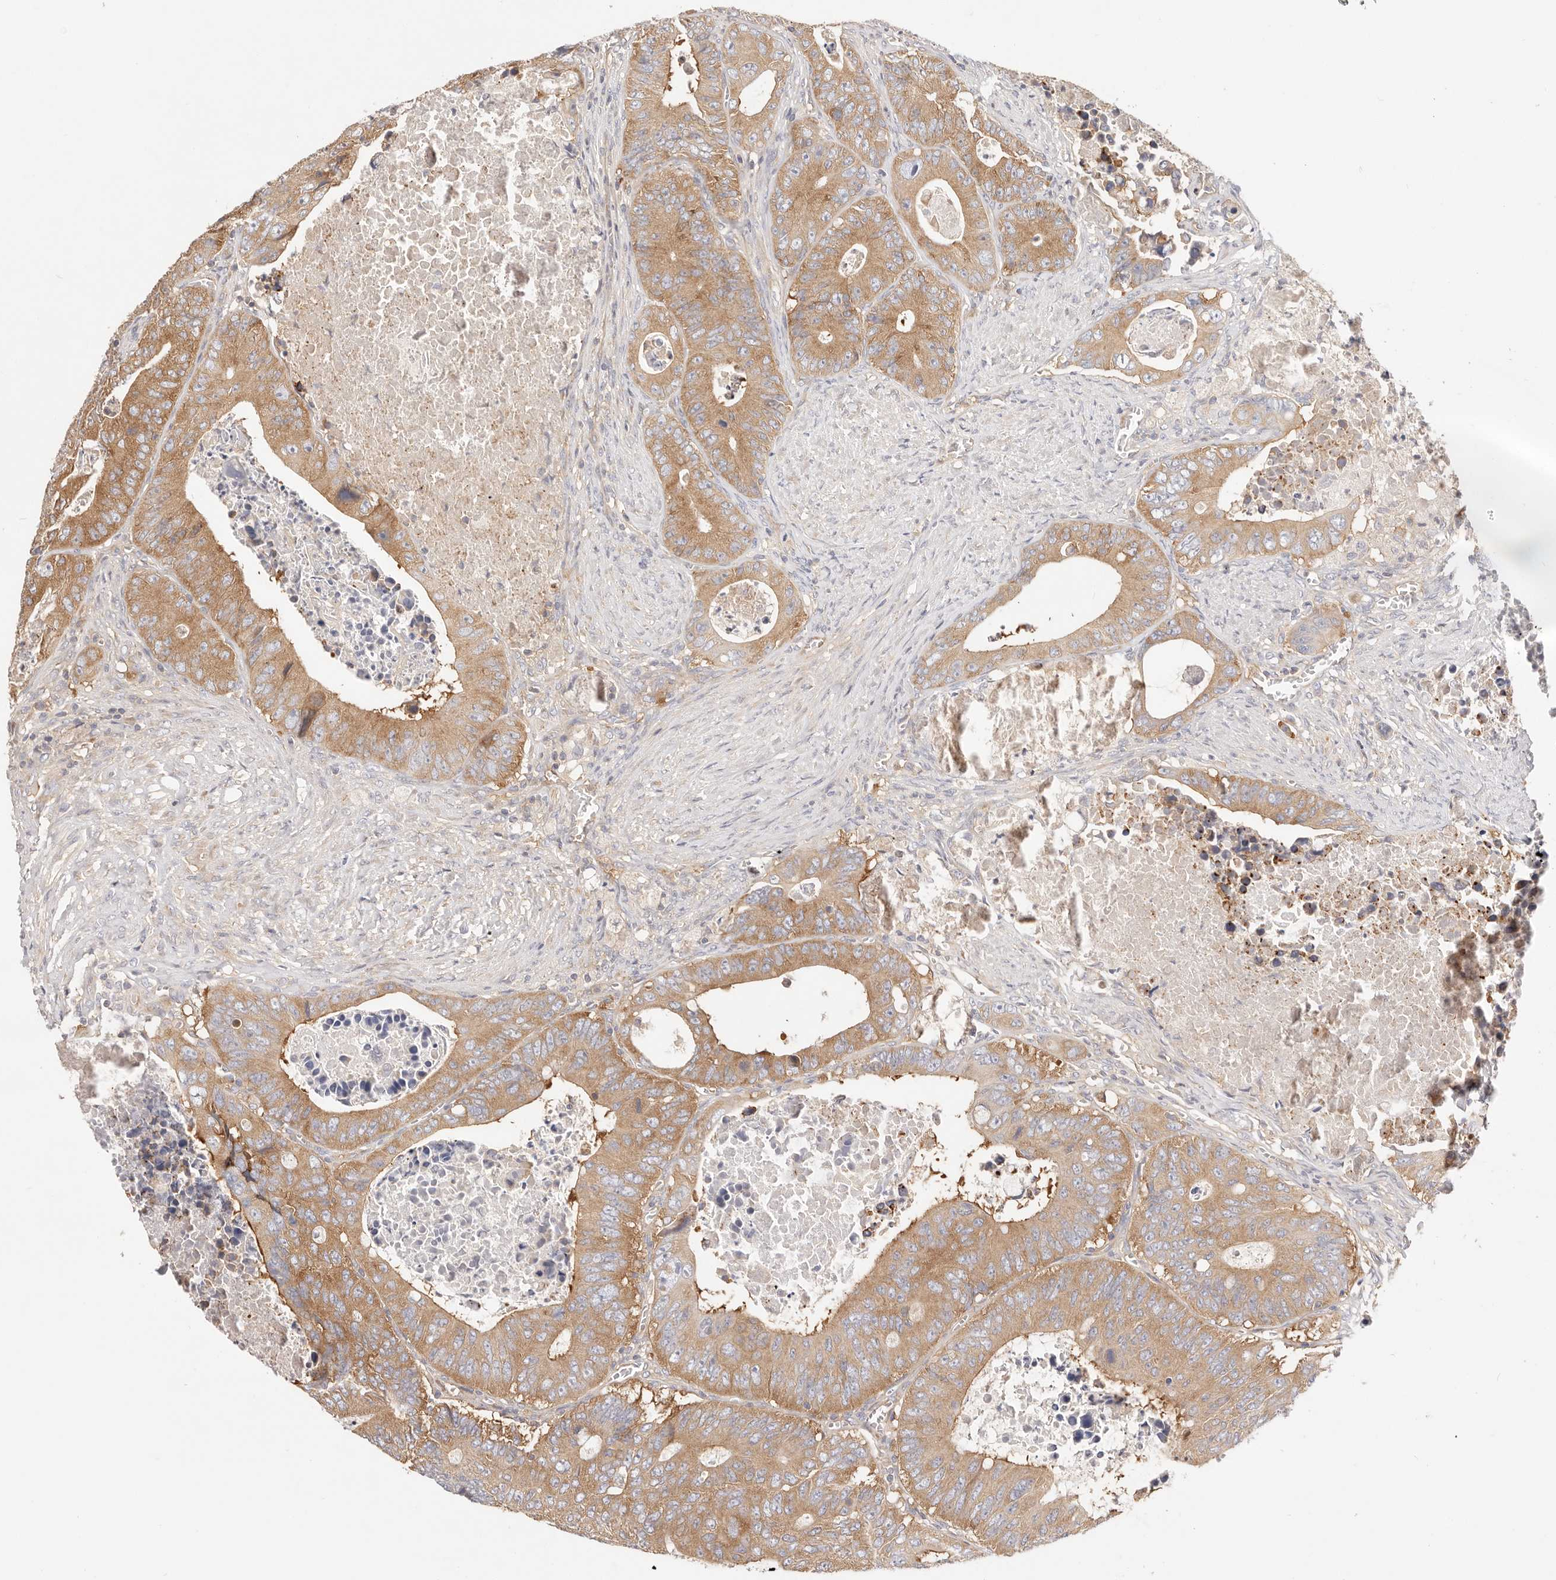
{"staining": {"intensity": "moderate", "quantity": ">75%", "location": "cytoplasmic/membranous"}, "tissue": "colorectal cancer", "cell_type": "Tumor cells", "image_type": "cancer", "snomed": [{"axis": "morphology", "description": "Adenocarcinoma, NOS"}, {"axis": "topography", "description": "Colon"}], "caption": "High-magnification brightfield microscopy of colorectal adenocarcinoma stained with DAB (brown) and counterstained with hematoxylin (blue). tumor cells exhibit moderate cytoplasmic/membranous staining is identified in about>75% of cells.", "gene": "KCMF1", "patient": {"sex": "male", "age": 87}}